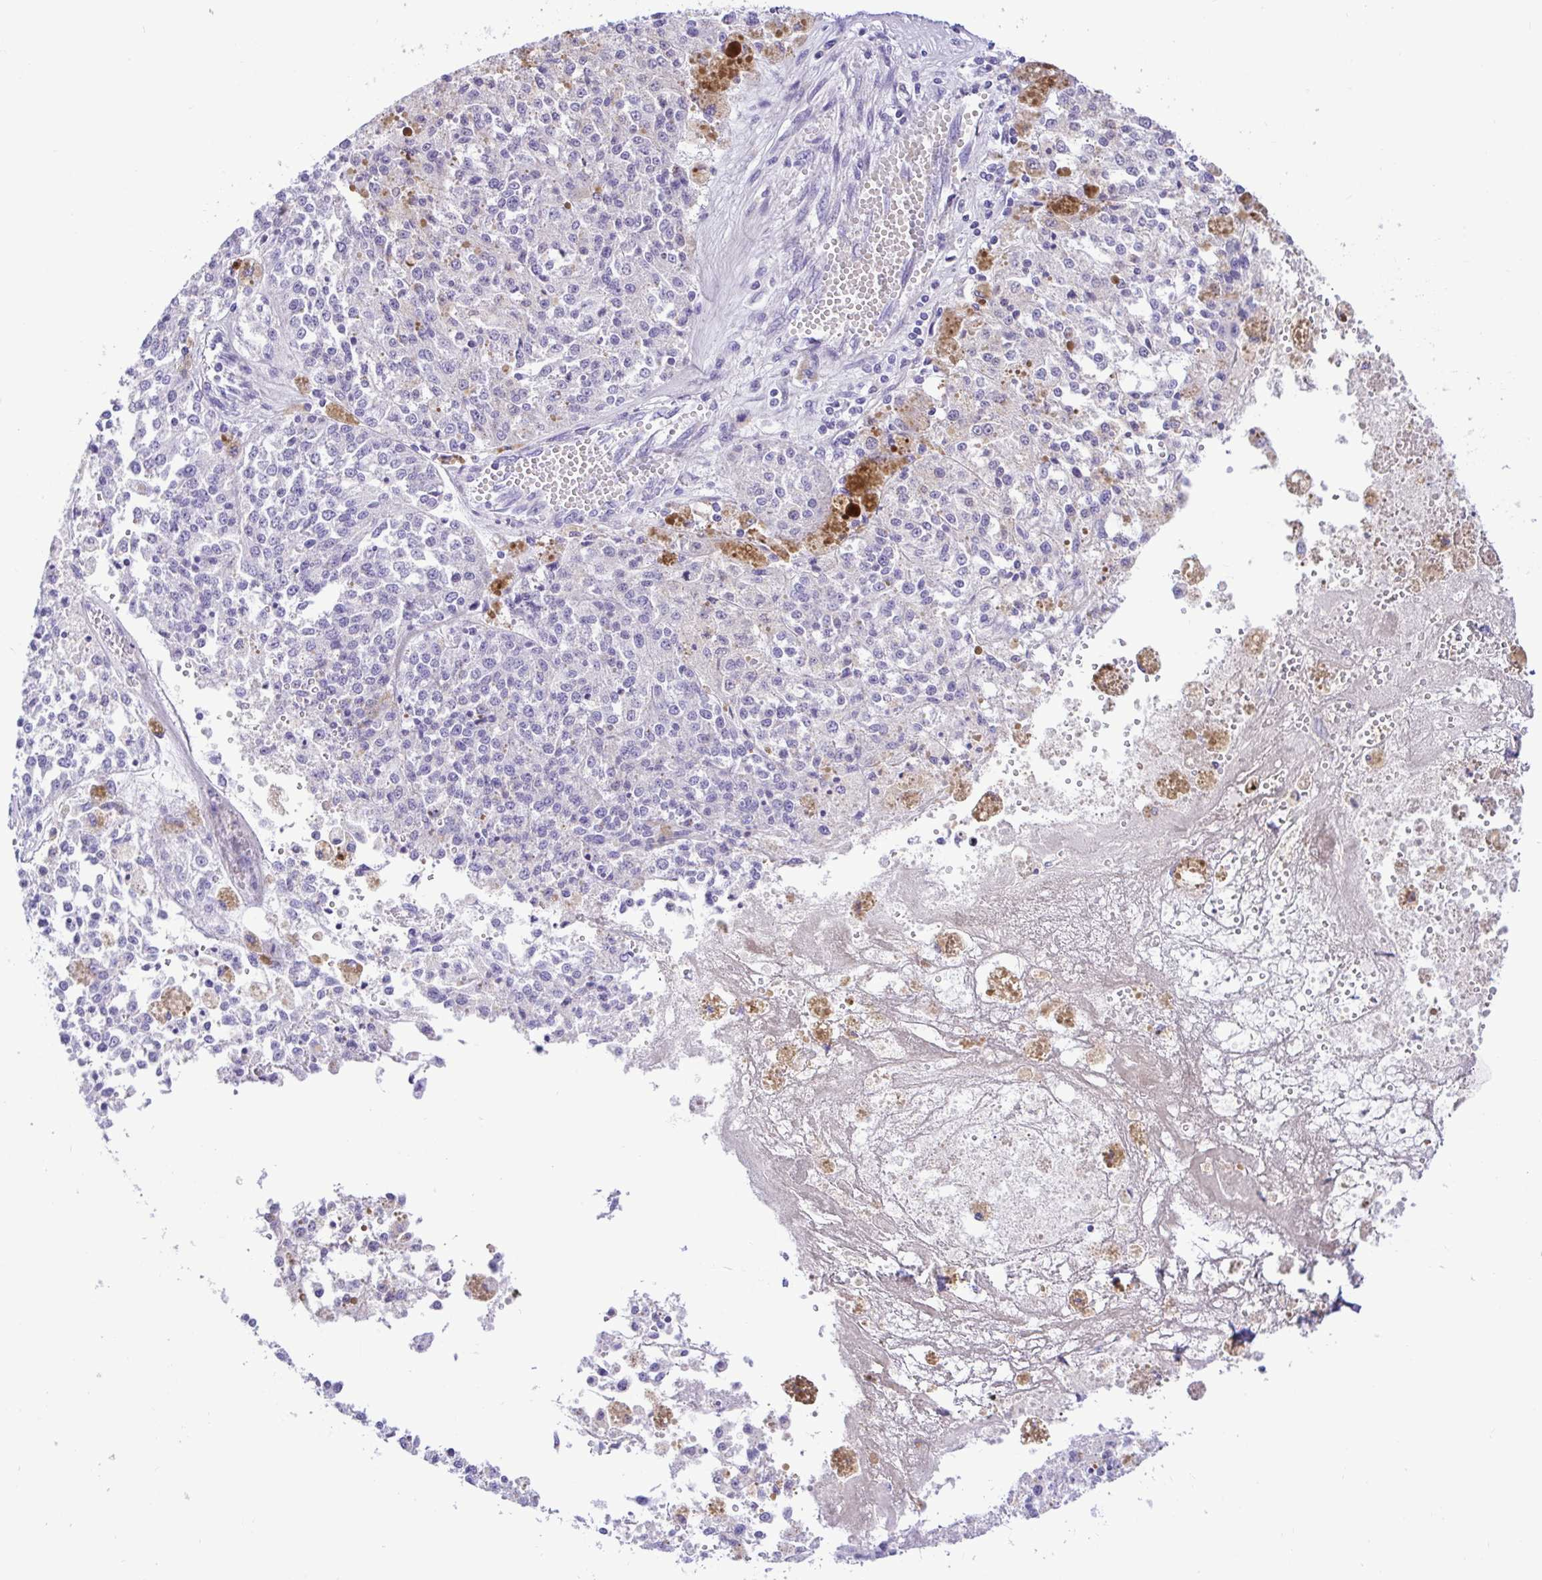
{"staining": {"intensity": "negative", "quantity": "none", "location": "none"}, "tissue": "melanoma", "cell_type": "Tumor cells", "image_type": "cancer", "snomed": [{"axis": "morphology", "description": "Malignant melanoma, Metastatic site"}, {"axis": "topography", "description": "Lymph node"}], "caption": "There is no significant staining in tumor cells of melanoma.", "gene": "BACE2", "patient": {"sex": "female", "age": 64}}